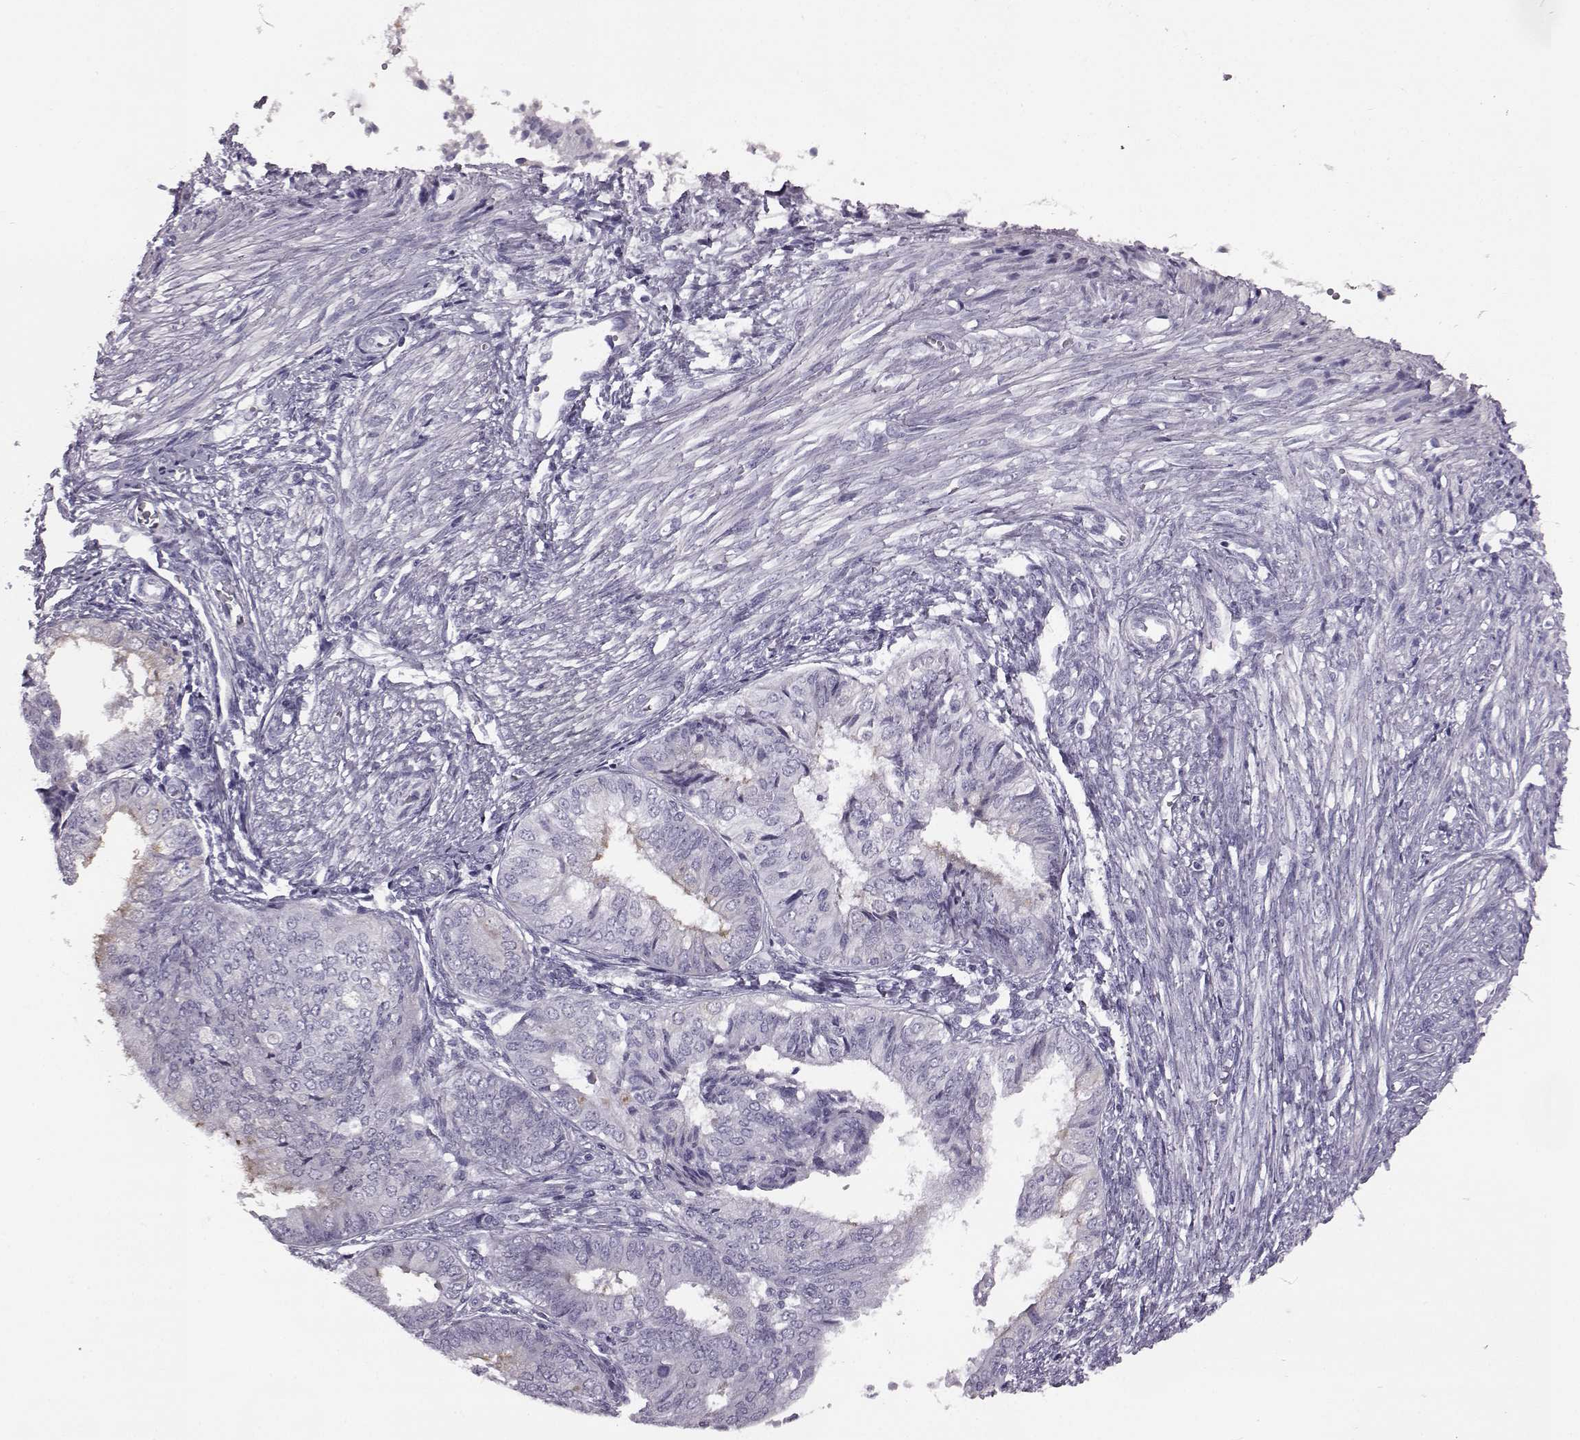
{"staining": {"intensity": "negative", "quantity": "none", "location": "none"}, "tissue": "endometrial cancer", "cell_type": "Tumor cells", "image_type": "cancer", "snomed": [{"axis": "morphology", "description": "Adenocarcinoma, NOS"}, {"axis": "topography", "description": "Endometrium"}], "caption": "A photomicrograph of human adenocarcinoma (endometrial) is negative for staining in tumor cells.", "gene": "ODAD4", "patient": {"sex": "female", "age": 58}}